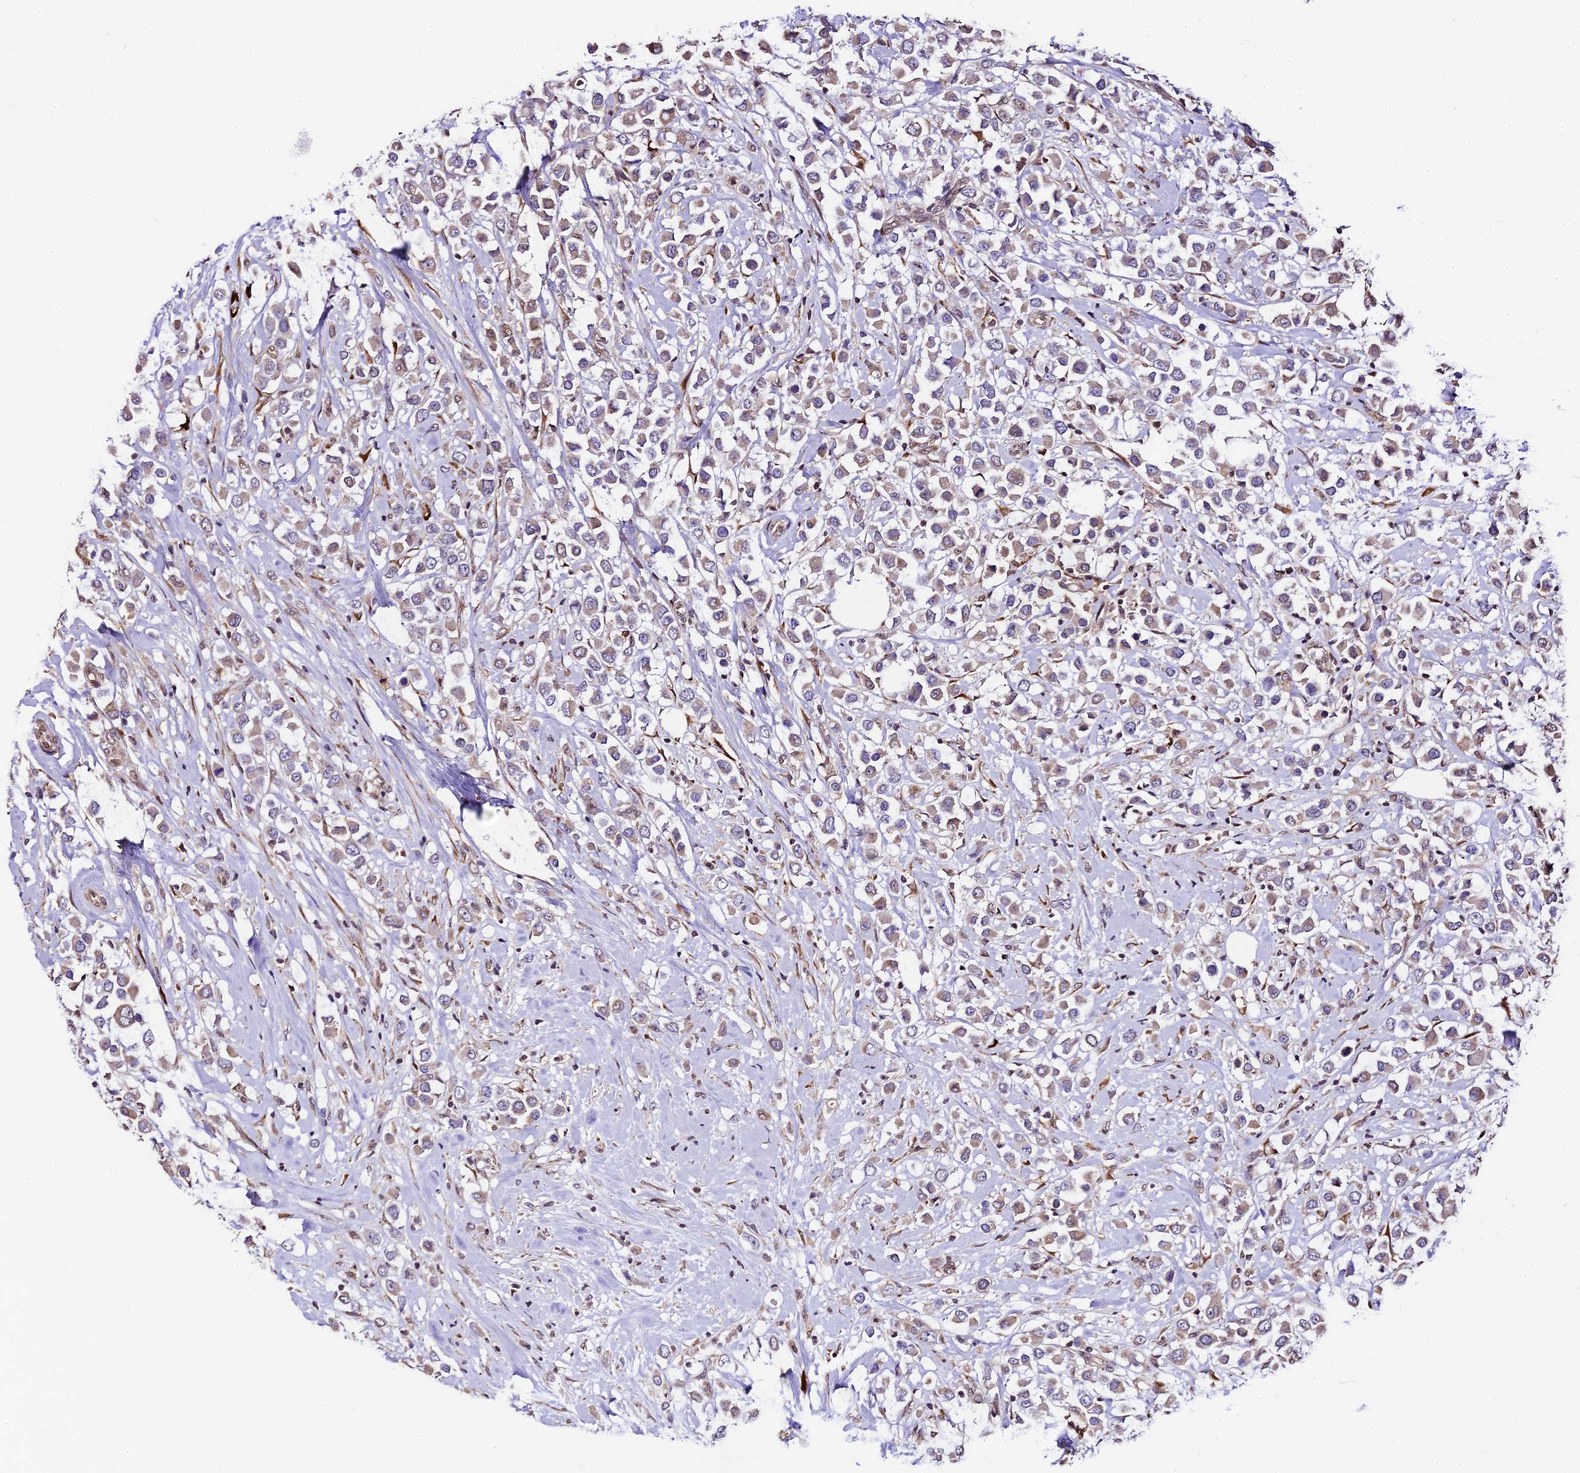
{"staining": {"intensity": "moderate", "quantity": "25%-75%", "location": "cytoplasmic/membranous"}, "tissue": "breast cancer", "cell_type": "Tumor cells", "image_type": "cancer", "snomed": [{"axis": "morphology", "description": "Duct carcinoma"}, {"axis": "topography", "description": "Breast"}], "caption": "Tumor cells display medium levels of moderate cytoplasmic/membranous positivity in about 25%-75% of cells in infiltrating ductal carcinoma (breast).", "gene": "TRIM22", "patient": {"sex": "female", "age": 61}}